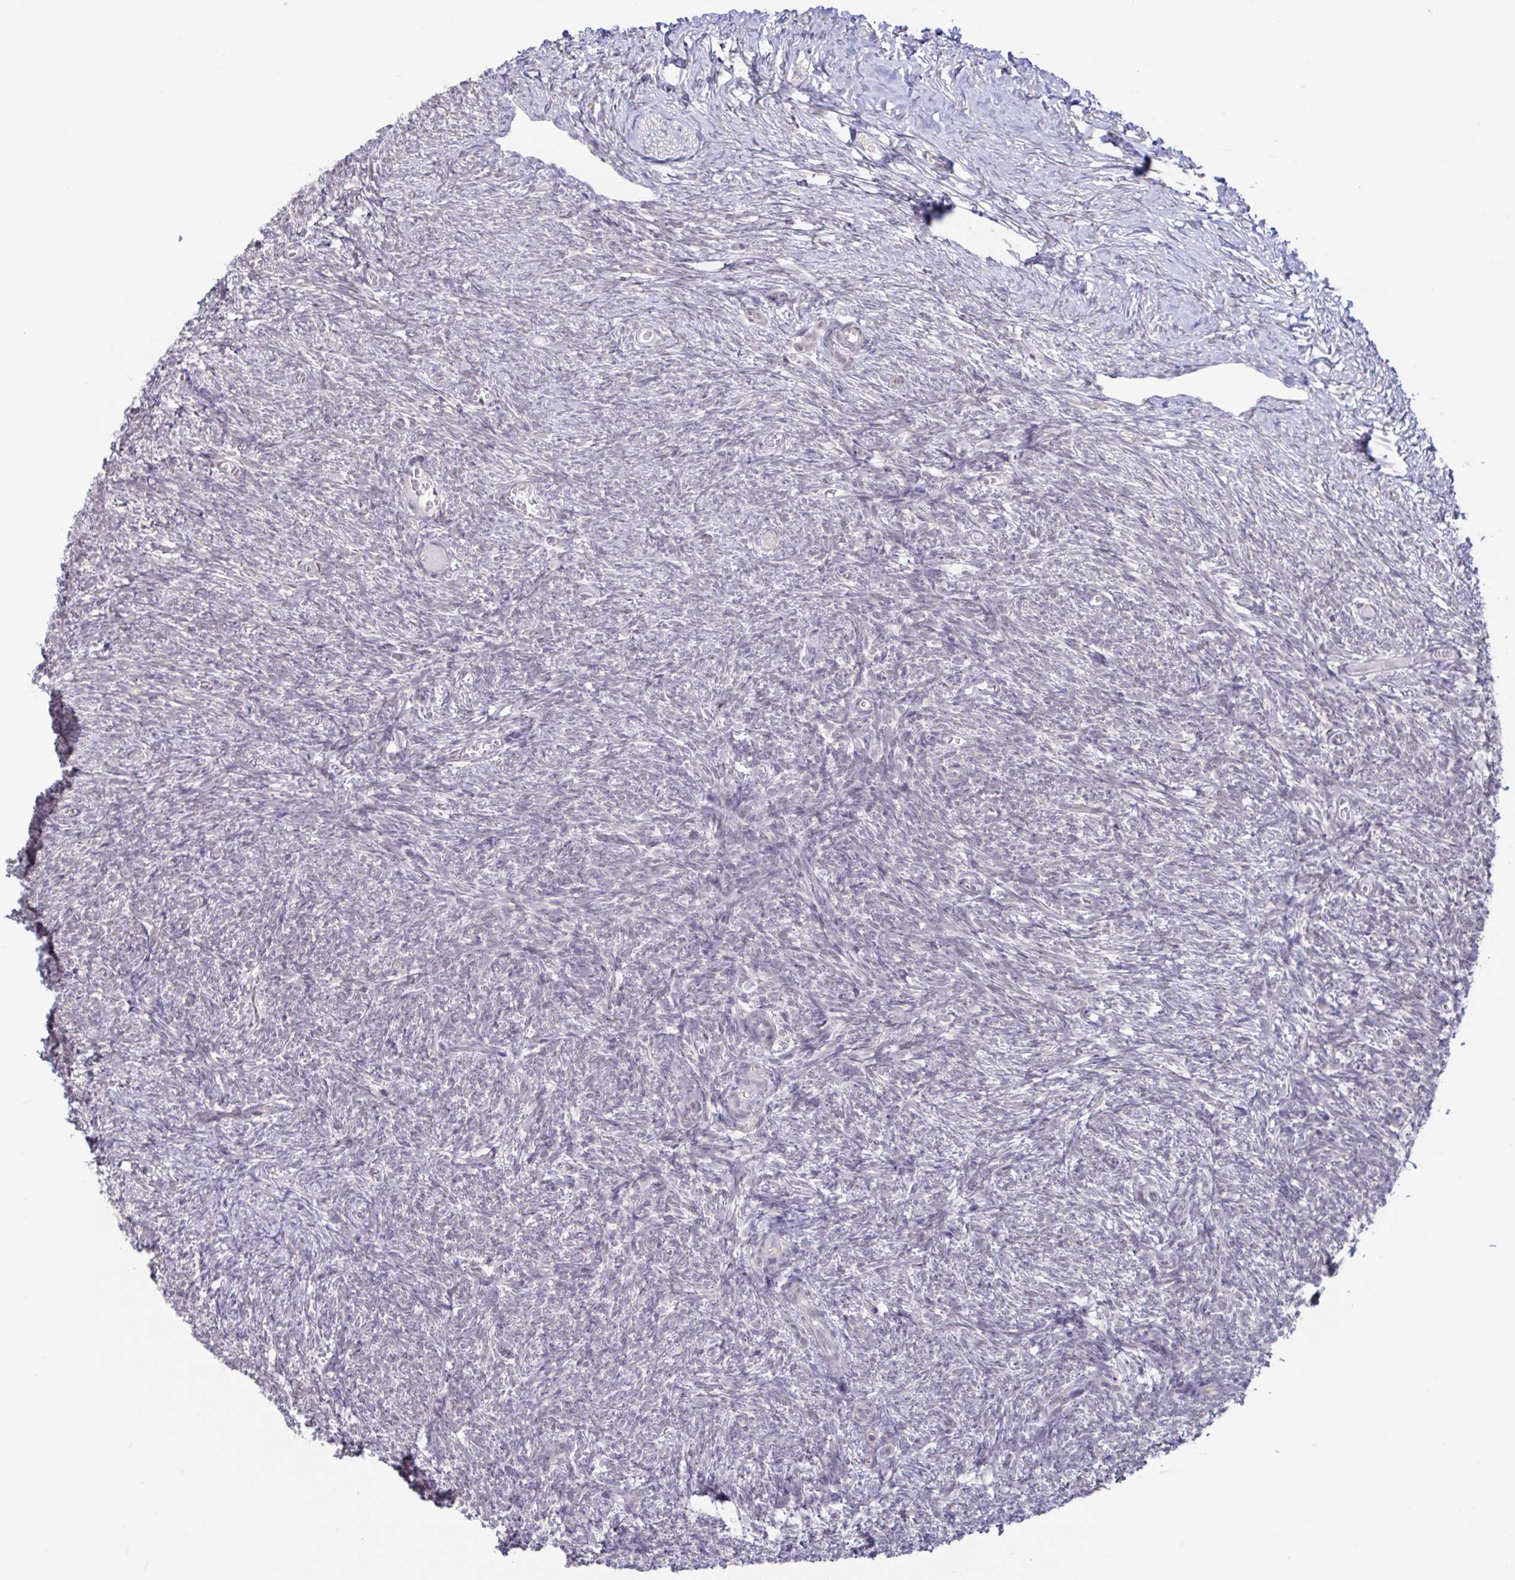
{"staining": {"intensity": "negative", "quantity": "none", "location": "none"}, "tissue": "ovary", "cell_type": "Follicle cells", "image_type": "normal", "snomed": [{"axis": "morphology", "description": "Normal tissue, NOS"}, {"axis": "topography", "description": "Ovary"}], "caption": "This is a micrograph of IHC staining of benign ovary, which shows no expression in follicle cells. (Immunohistochemistry, brightfield microscopy, high magnification).", "gene": "HYPK", "patient": {"sex": "female", "age": 39}}